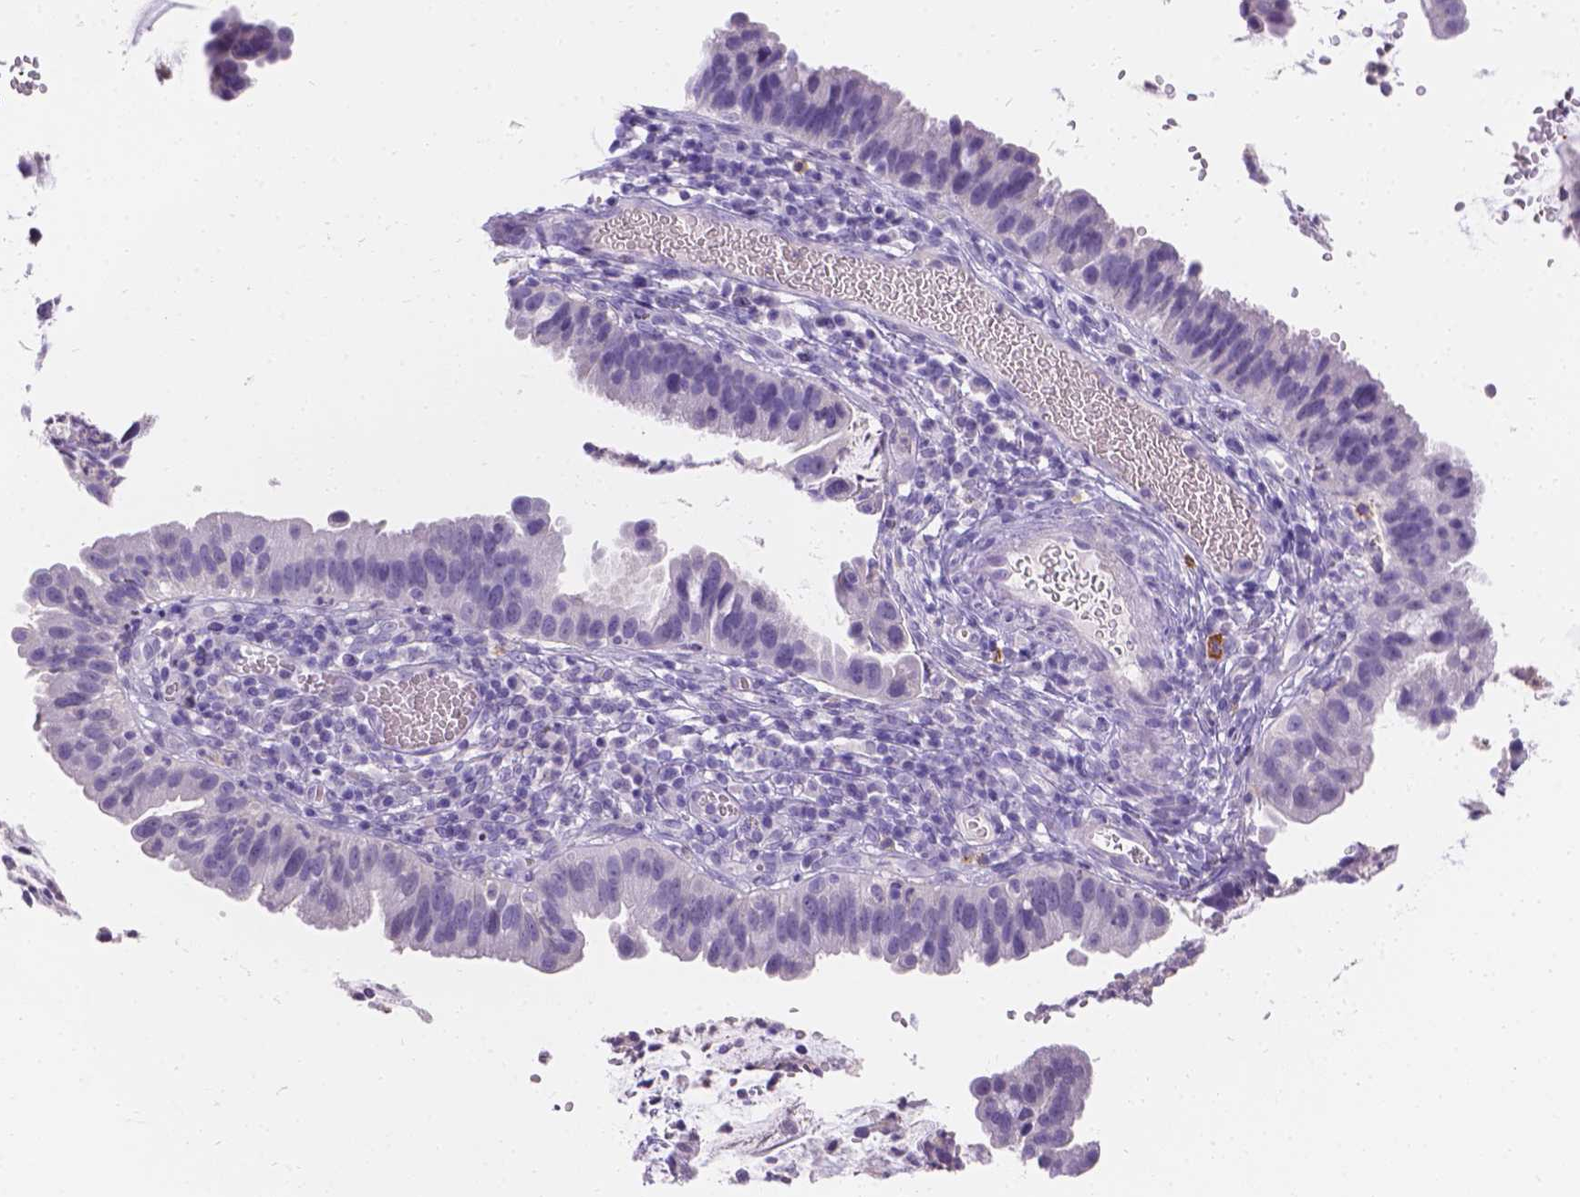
{"staining": {"intensity": "negative", "quantity": "none", "location": "none"}, "tissue": "cervical cancer", "cell_type": "Tumor cells", "image_type": "cancer", "snomed": [{"axis": "morphology", "description": "Adenocarcinoma, NOS"}, {"axis": "topography", "description": "Cervix"}], "caption": "A high-resolution image shows immunohistochemistry staining of cervical adenocarcinoma, which shows no significant expression in tumor cells.", "gene": "GNRHR", "patient": {"sex": "female", "age": 34}}